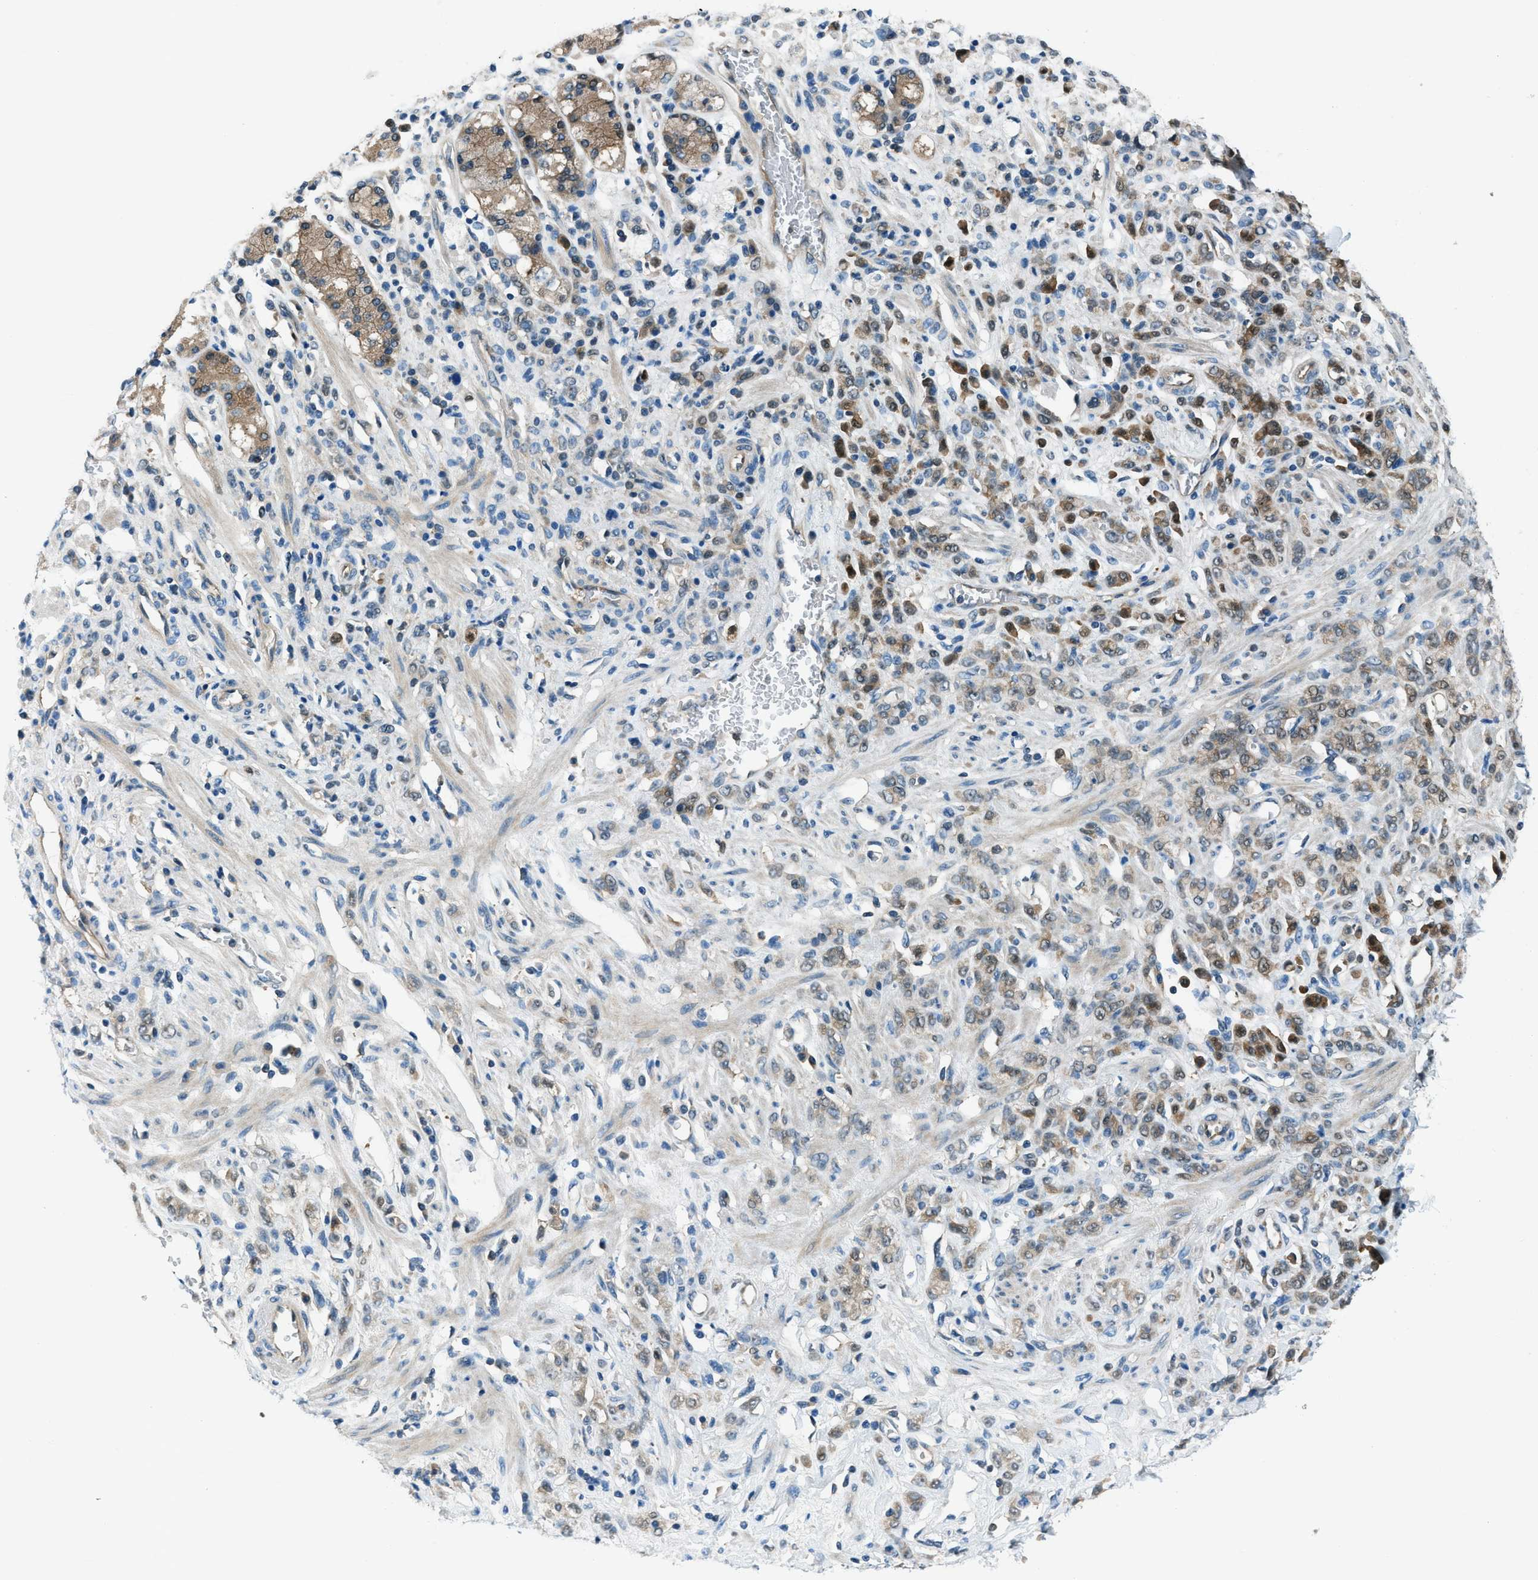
{"staining": {"intensity": "moderate", "quantity": ">75%", "location": "cytoplasmic/membranous"}, "tissue": "stomach cancer", "cell_type": "Tumor cells", "image_type": "cancer", "snomed": [{"axis": "morphology", "description": "Normal tissue, NOS"}, {"axis": "morphology", "description": "Adenocarcinoma, NOS"}, {"axis": "topography", "description": "Stomach"}], "caption": "Immunohistochemical staining of human stomach adenocarcinoma exhibits medium levels of moderate cytoplasmic/membranous protein positivity in approximately >75% of tumor cells.", "gene": "HEBP2", "patient": {"sex": "male", "age": 82}}